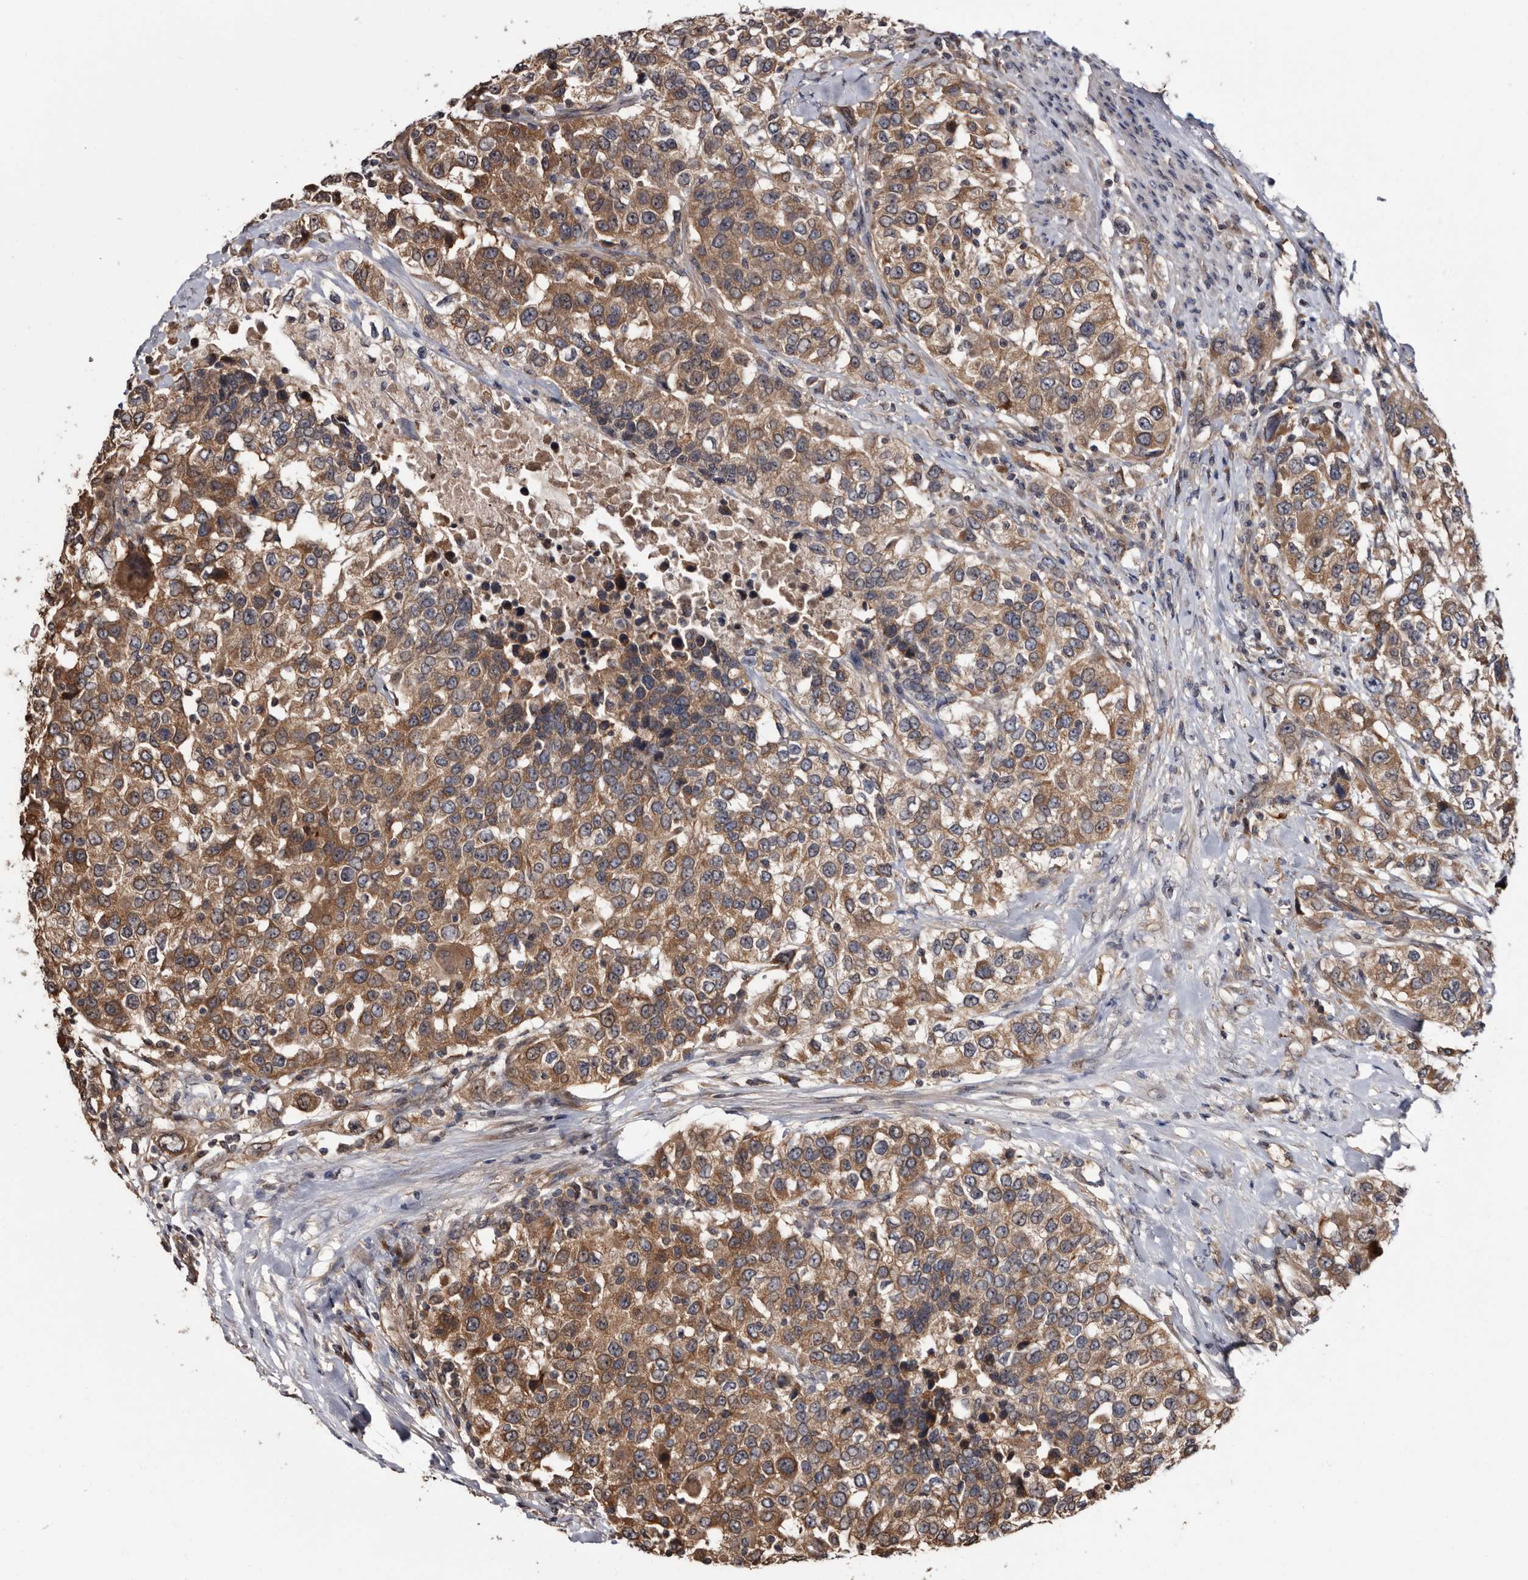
{"staining": {"intensity": "moderate", "quantity": ">75%", "location": "cytoplasmic/membranous"}, "tissue": "urothelial cancer", "cell_type": "Tumor cells", "image_type": "cancer", "snomed": [{"axis": "morphology", "description": "Urothelial carcinoma, High grade"}, {"axis": "topography", "description": "Urinary bladder"}], "caption": "IHC (DAB (3,3'-diaminobenzidine)) staining of urothelial cancer shows moderate cytoplasmic/membranous protein positivity in about >75% of tumor cells.", "gene": "TTI2", "patient": {"sex": "female", "age": 80}}